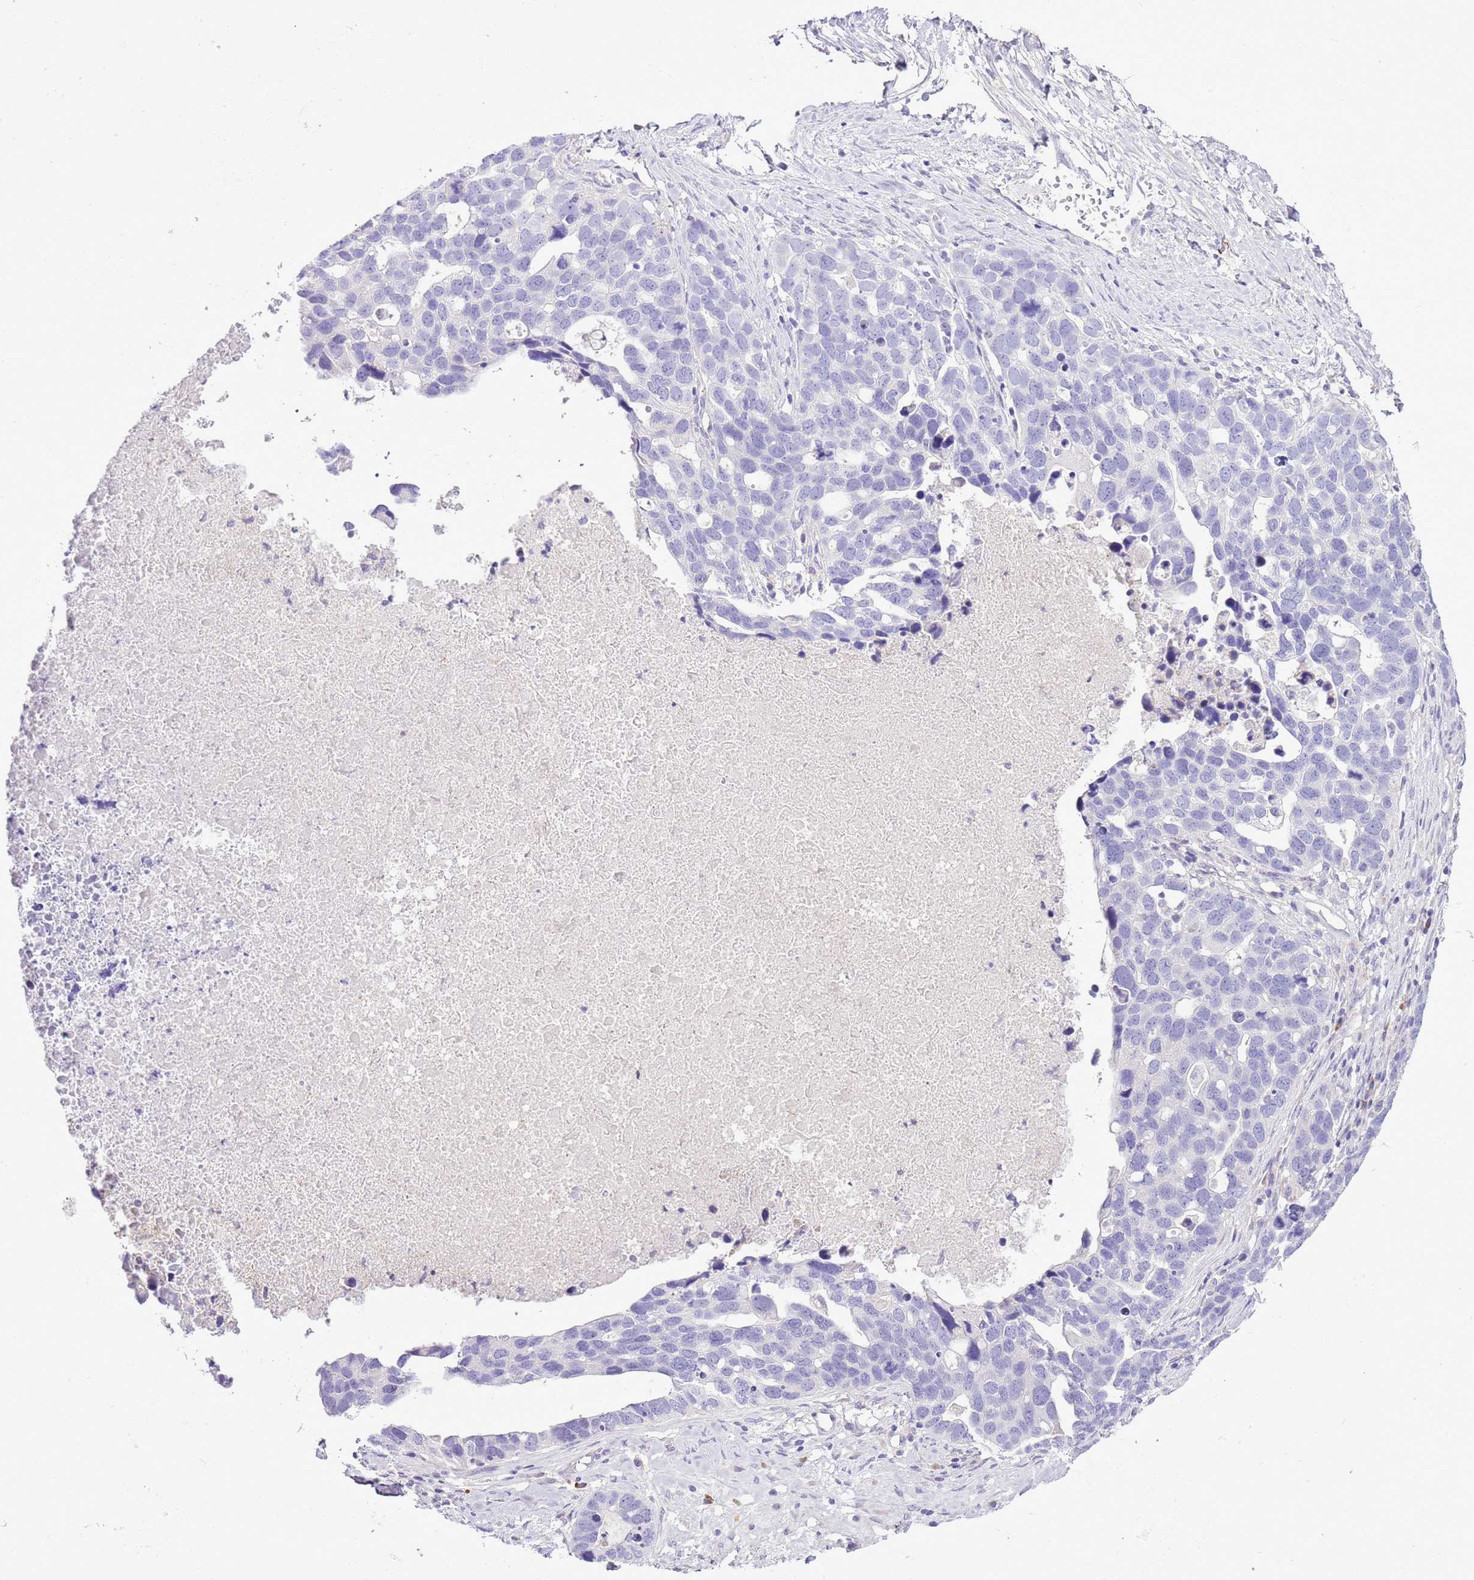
{"staining": {"intensity": "negative", "quantity": "none", "location": "none"}, "tissue": "ovarian cancer", "cell_type": "Tumor cells", "image_type": "cancer", "snomed": [{"axis": "morphology", "description": "Cystadenocarcinoma, serous, NOS"}, {"axis": "topography", "description": "Ovary"}], "caption": "The photomicrograph demonstrates no significant positivity in tumor cells of ovarian cancer.", "gene": "AAR2", "patient": {"sex": "female", "age": 54}}